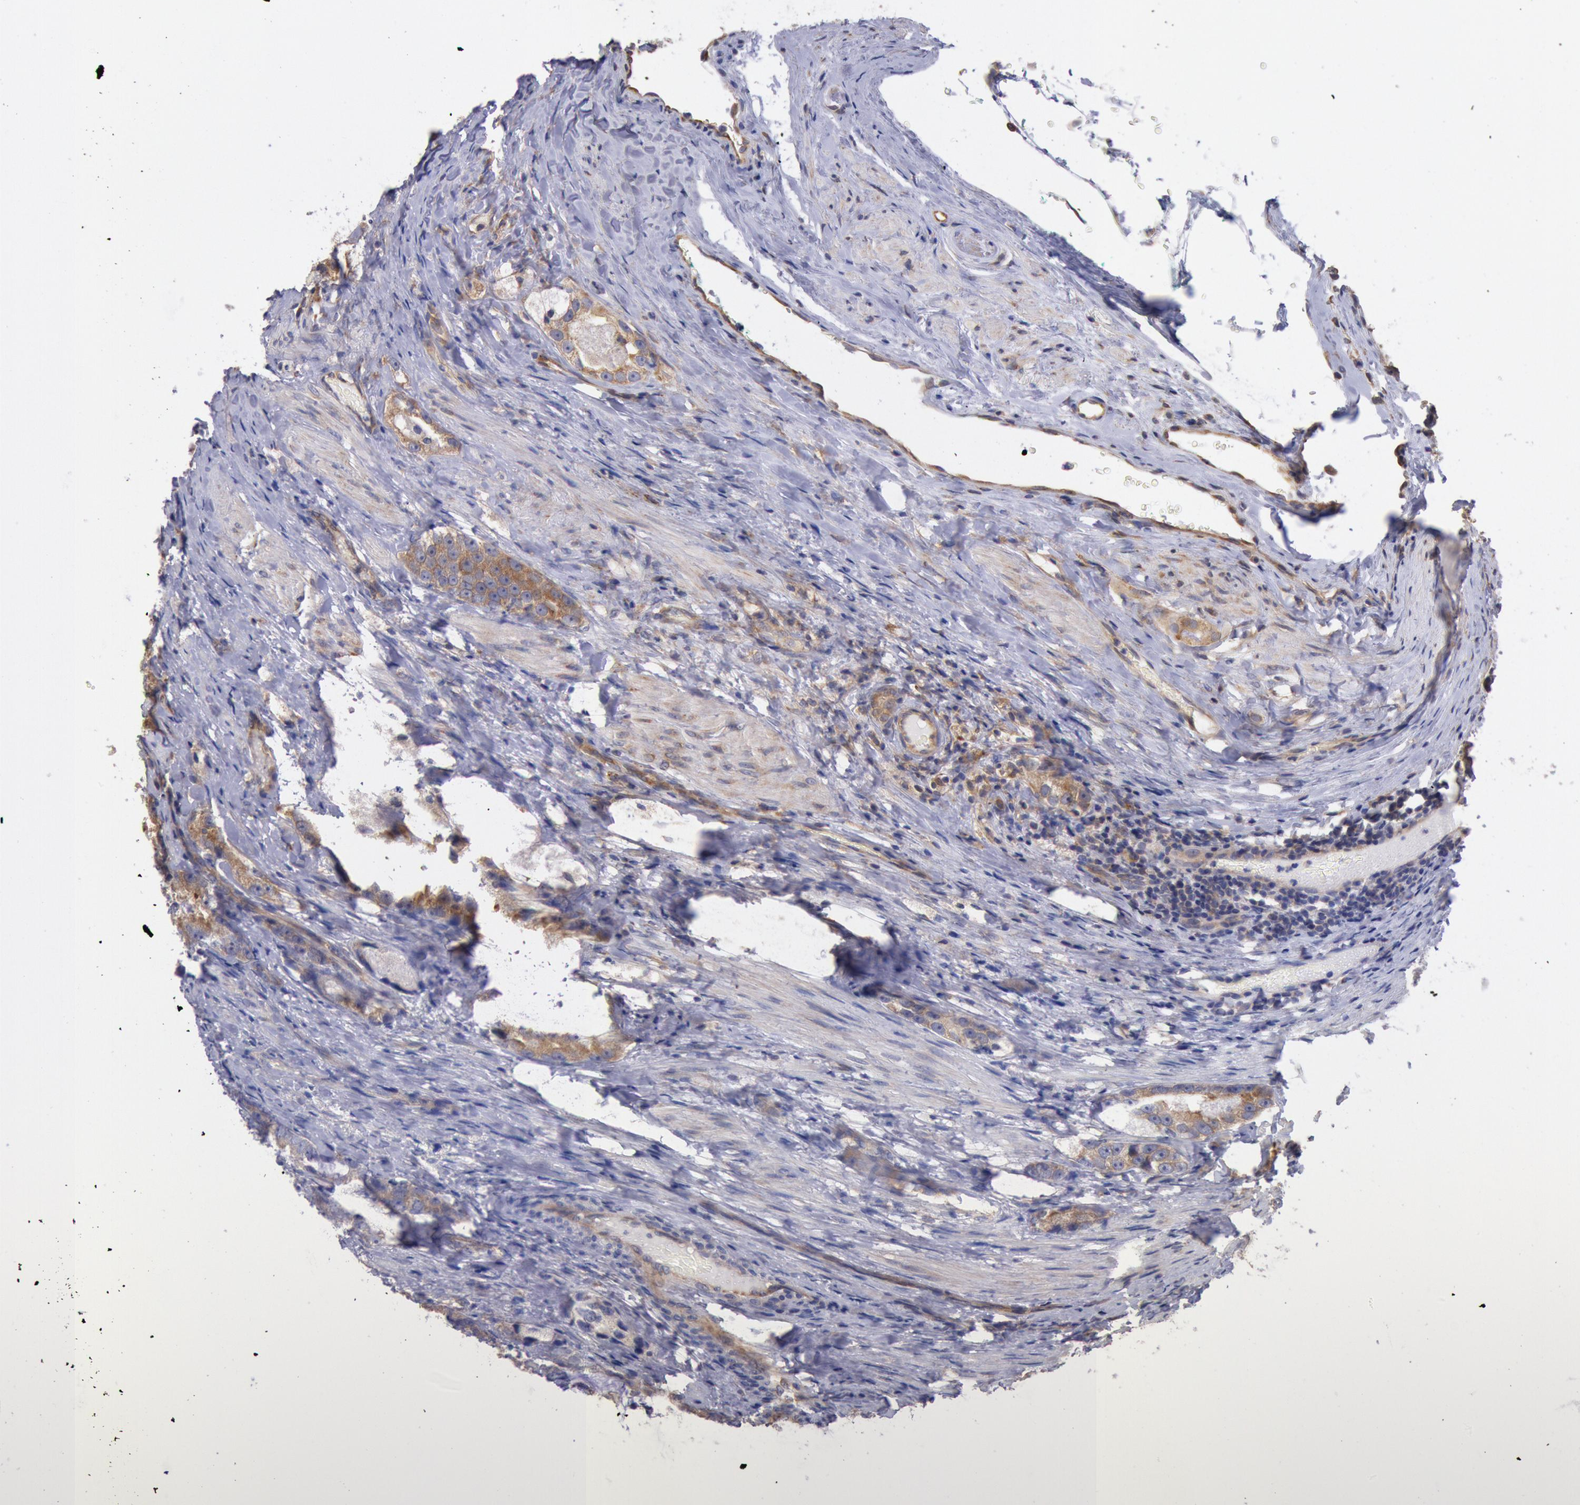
{"staining": {"intensity": "weak", "quantity": ">75%", "location": "cytoplasmic/membranous"}, "tissue": "prostate cancer", "cell_type": "Tumor cells", "image_type": "cancer", "snomed": [{"axis": "morphology", "description": "Adenocarcinoma, High grade"}, {"axis": "topography", "description": "Prostate"}], "caption": "This histopathology image shows IHC staining of prostate cancer (adenocarcinoma (high-grade)), with low weak cytoplasmic/membranous expression in about >75% of tumor cells.", "gene": "DRG1", "patient": {"sex": "male", "age": 63}}